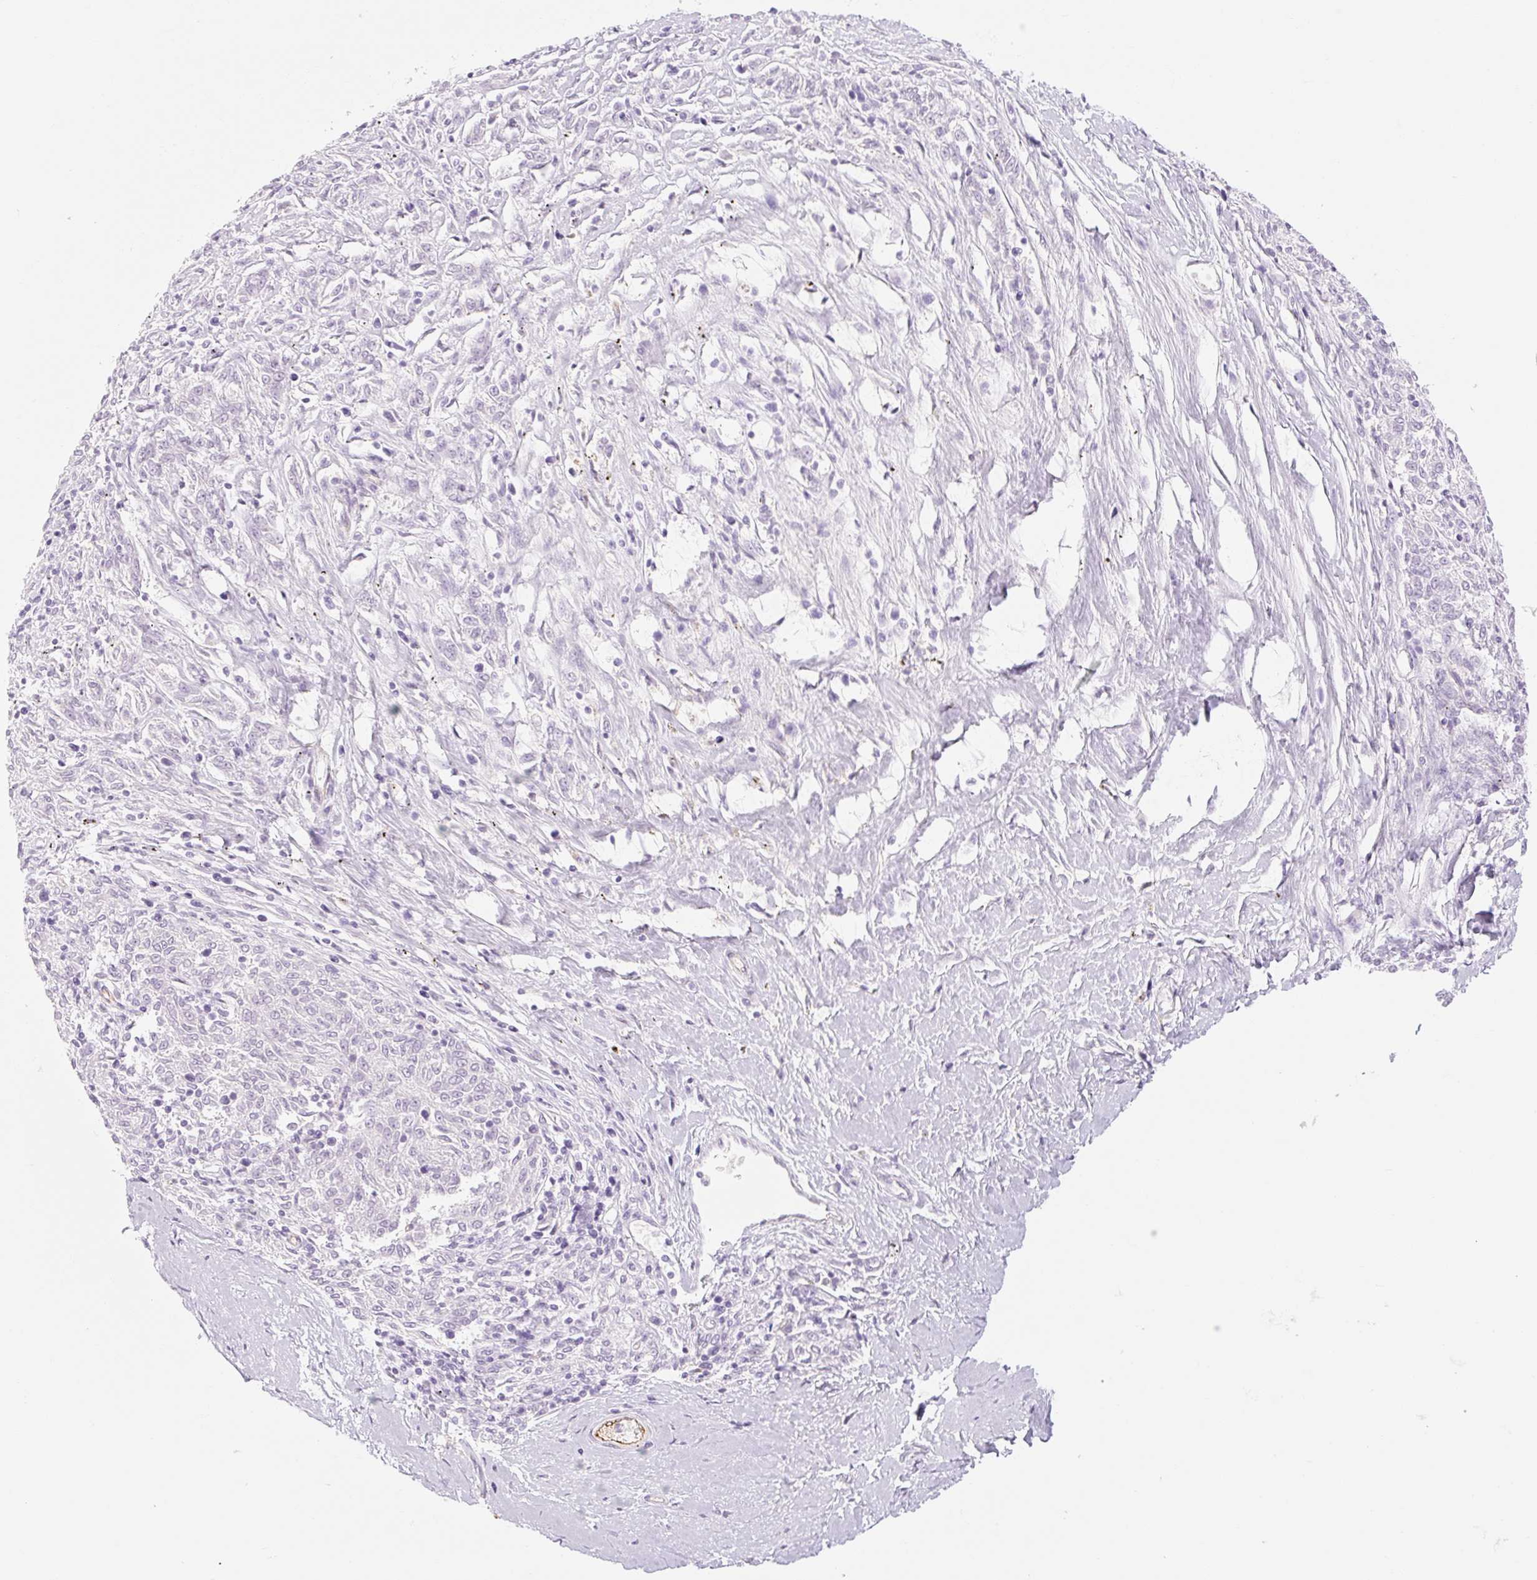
{"staining": {"intensity": "negative", "quantity": "none", "location": "none"}, "tissue": "melanoma", "cell_type": "Tumor cells", "image_type": "cancer", "snomed": [{"axis": "morphology", "description": "Malignant melanoma, NOS"}, {"axis": "topography", "description": "Skin"}], "caption": "High magnification brightfield microscopy of melanoma stained with DAB (brown) and counterstained with hematoxylin (blue): tumor cells show no significant expression.", "gene": "TAF1L", "patient": {"sex": "female", "age": 72}}